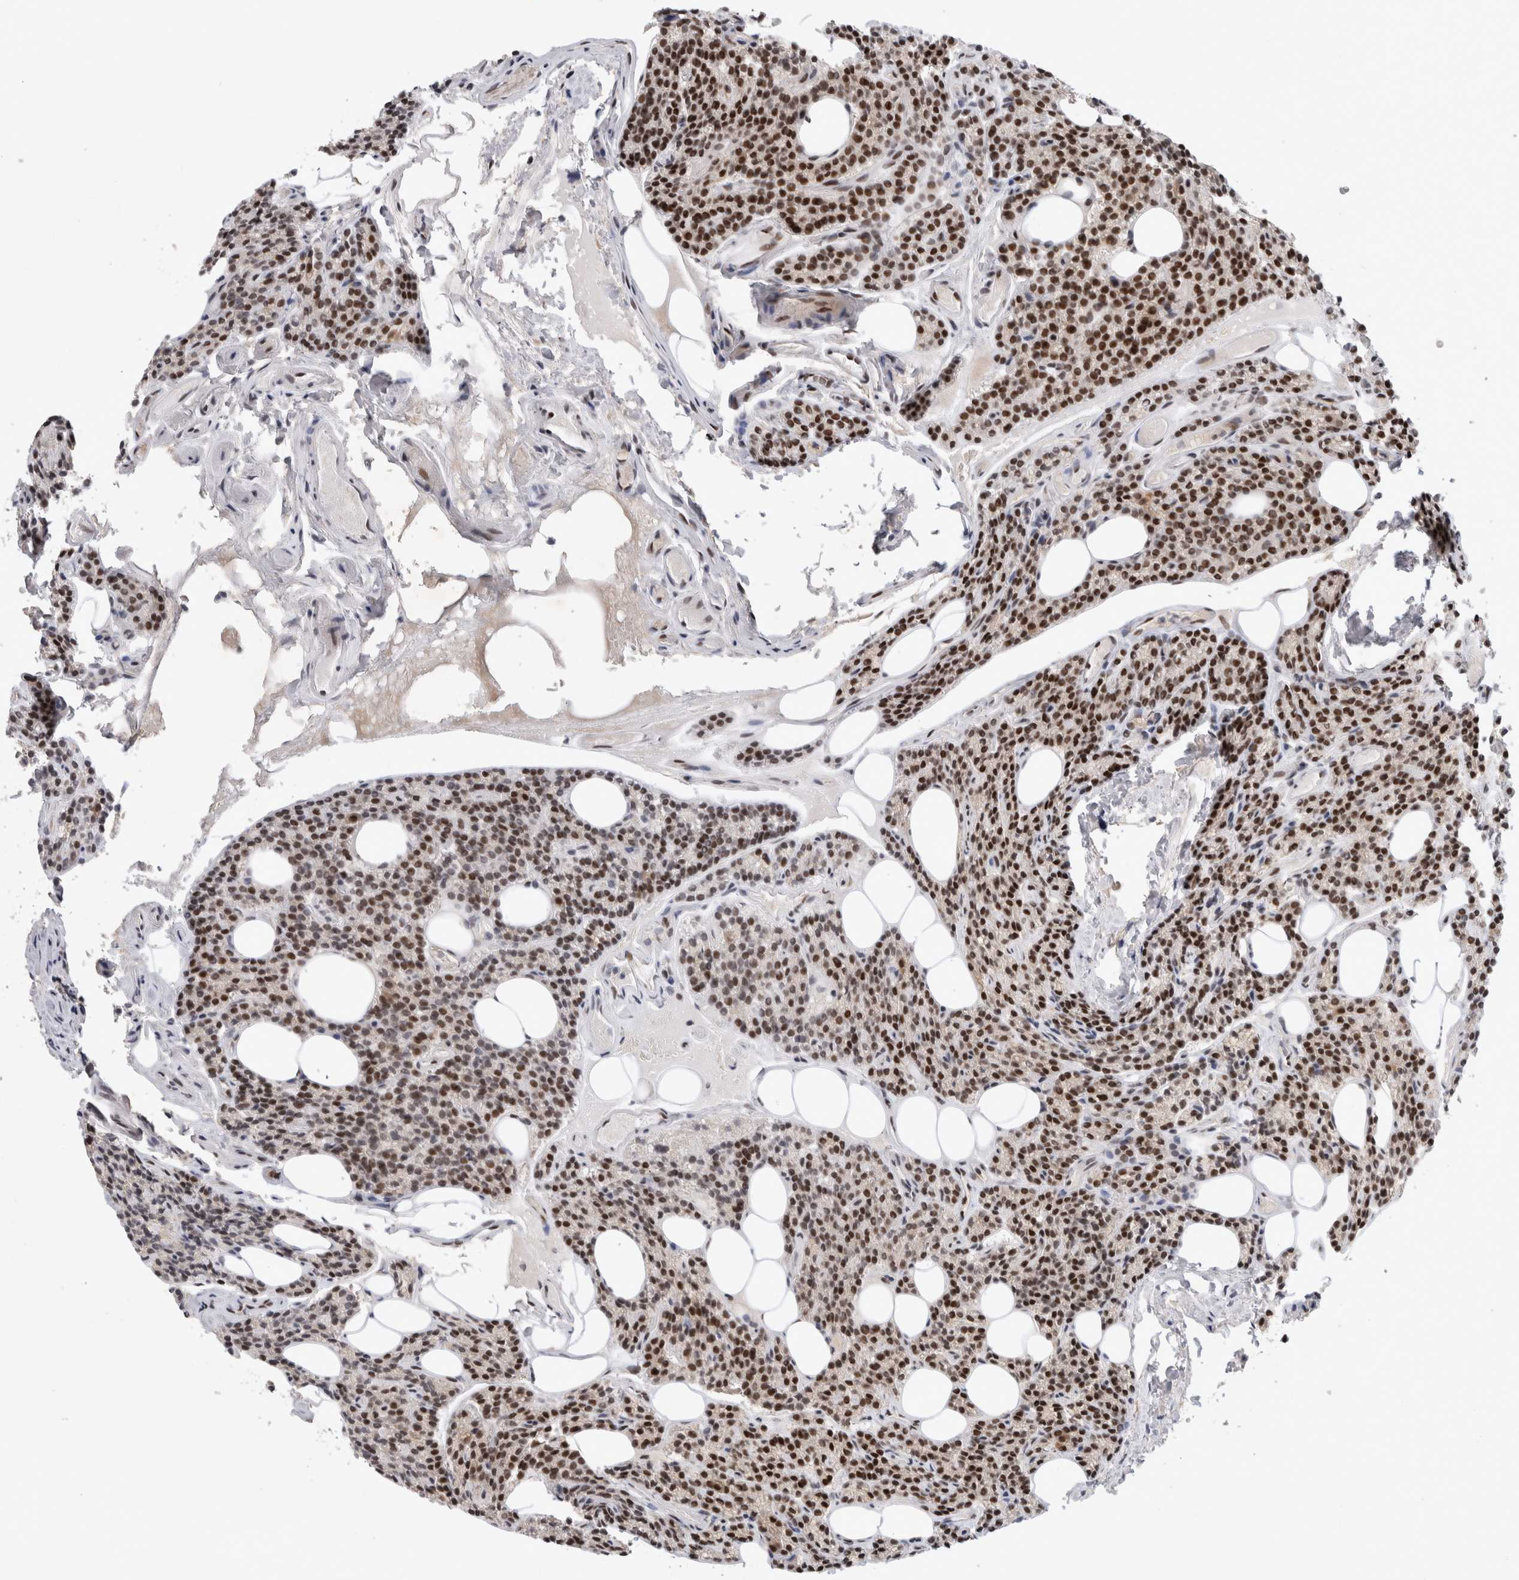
{"staining": {"intensity": "moderate", "quantity": "25%-75%", "location": "cytoplasmic/membranous,nuclear"}, "tissue": "parathyroid gland", "cell_type": "Glandular cells", "image_type": "normal", "snomed": [{"axis": "morphology", "description": "Normal tissue, NOS"}, {"axis": "topography", "description": "Parathyroid gland"}], "caption": "Protein staining by immunohistochemistry demonstrates moderate cytoplasmic/membranous,nuclear expression in about 25%-75% of glandular cells in benign parathyroid gland. The staining was performed using DAB, with brown indicating positive protein expression. Nuclei are stained blue with hematoxylin.", "gene": "HESX1", "patient": {"sex": "female", "age": 85}}